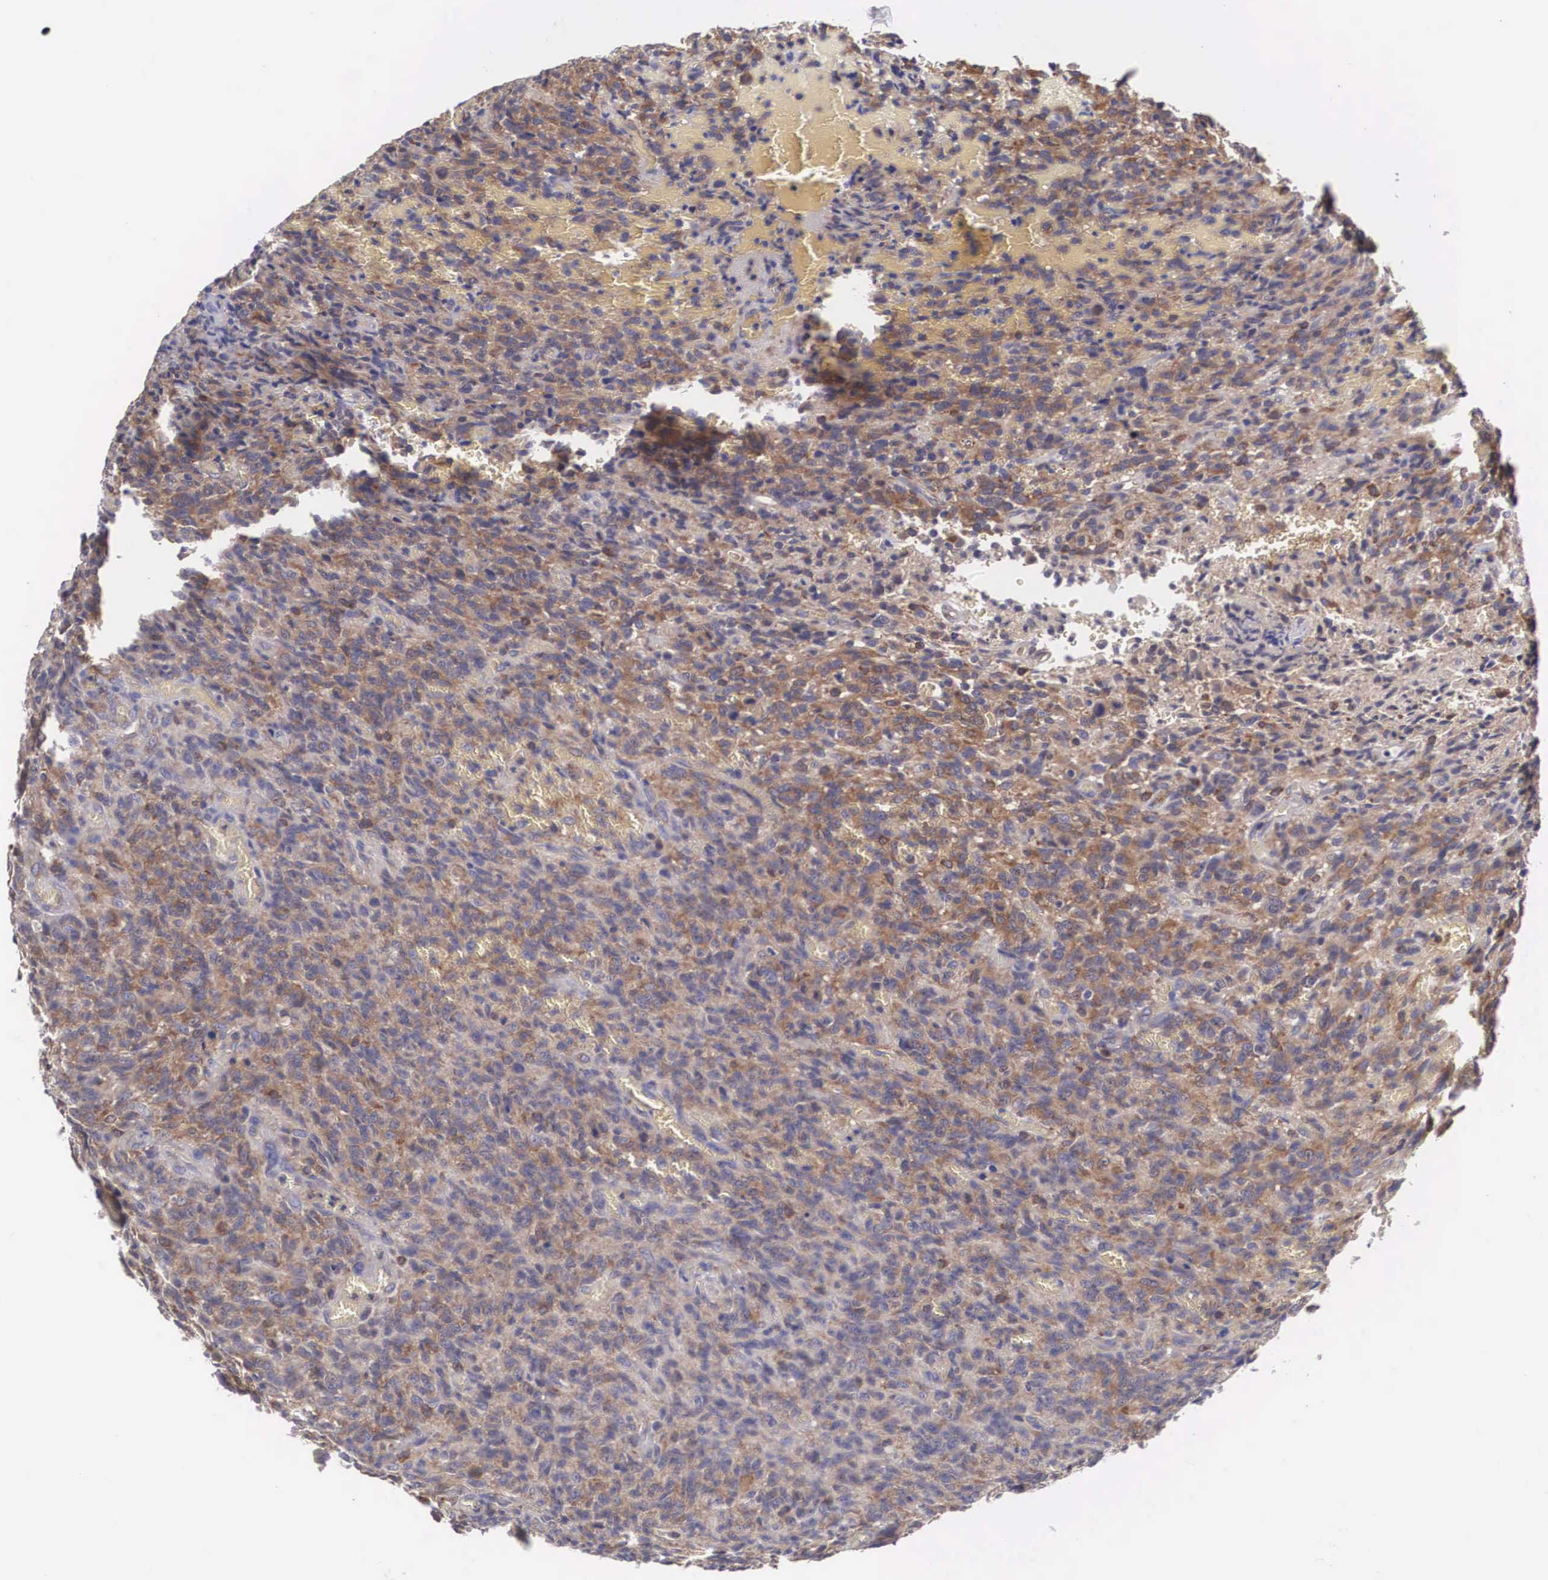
{"staining": {"intensity": "moderate", "quantity": ">75%", "location": "cytoplasmic/membranous"}, "tissue": "glioma", "cell_type": "Tumor cells", "image_type": "cancer", "snomed": [{"axis": "morphology", "description": "Glioma, malignant, High grade"}, {"axis": "topography", "description": "Brain"}], "caption": "Human glioma stained with a protein marker reveals moderate staining in tumor cells.", "gene": "GRIPAP1", "patient": {"sex": "male", "age": 56}}